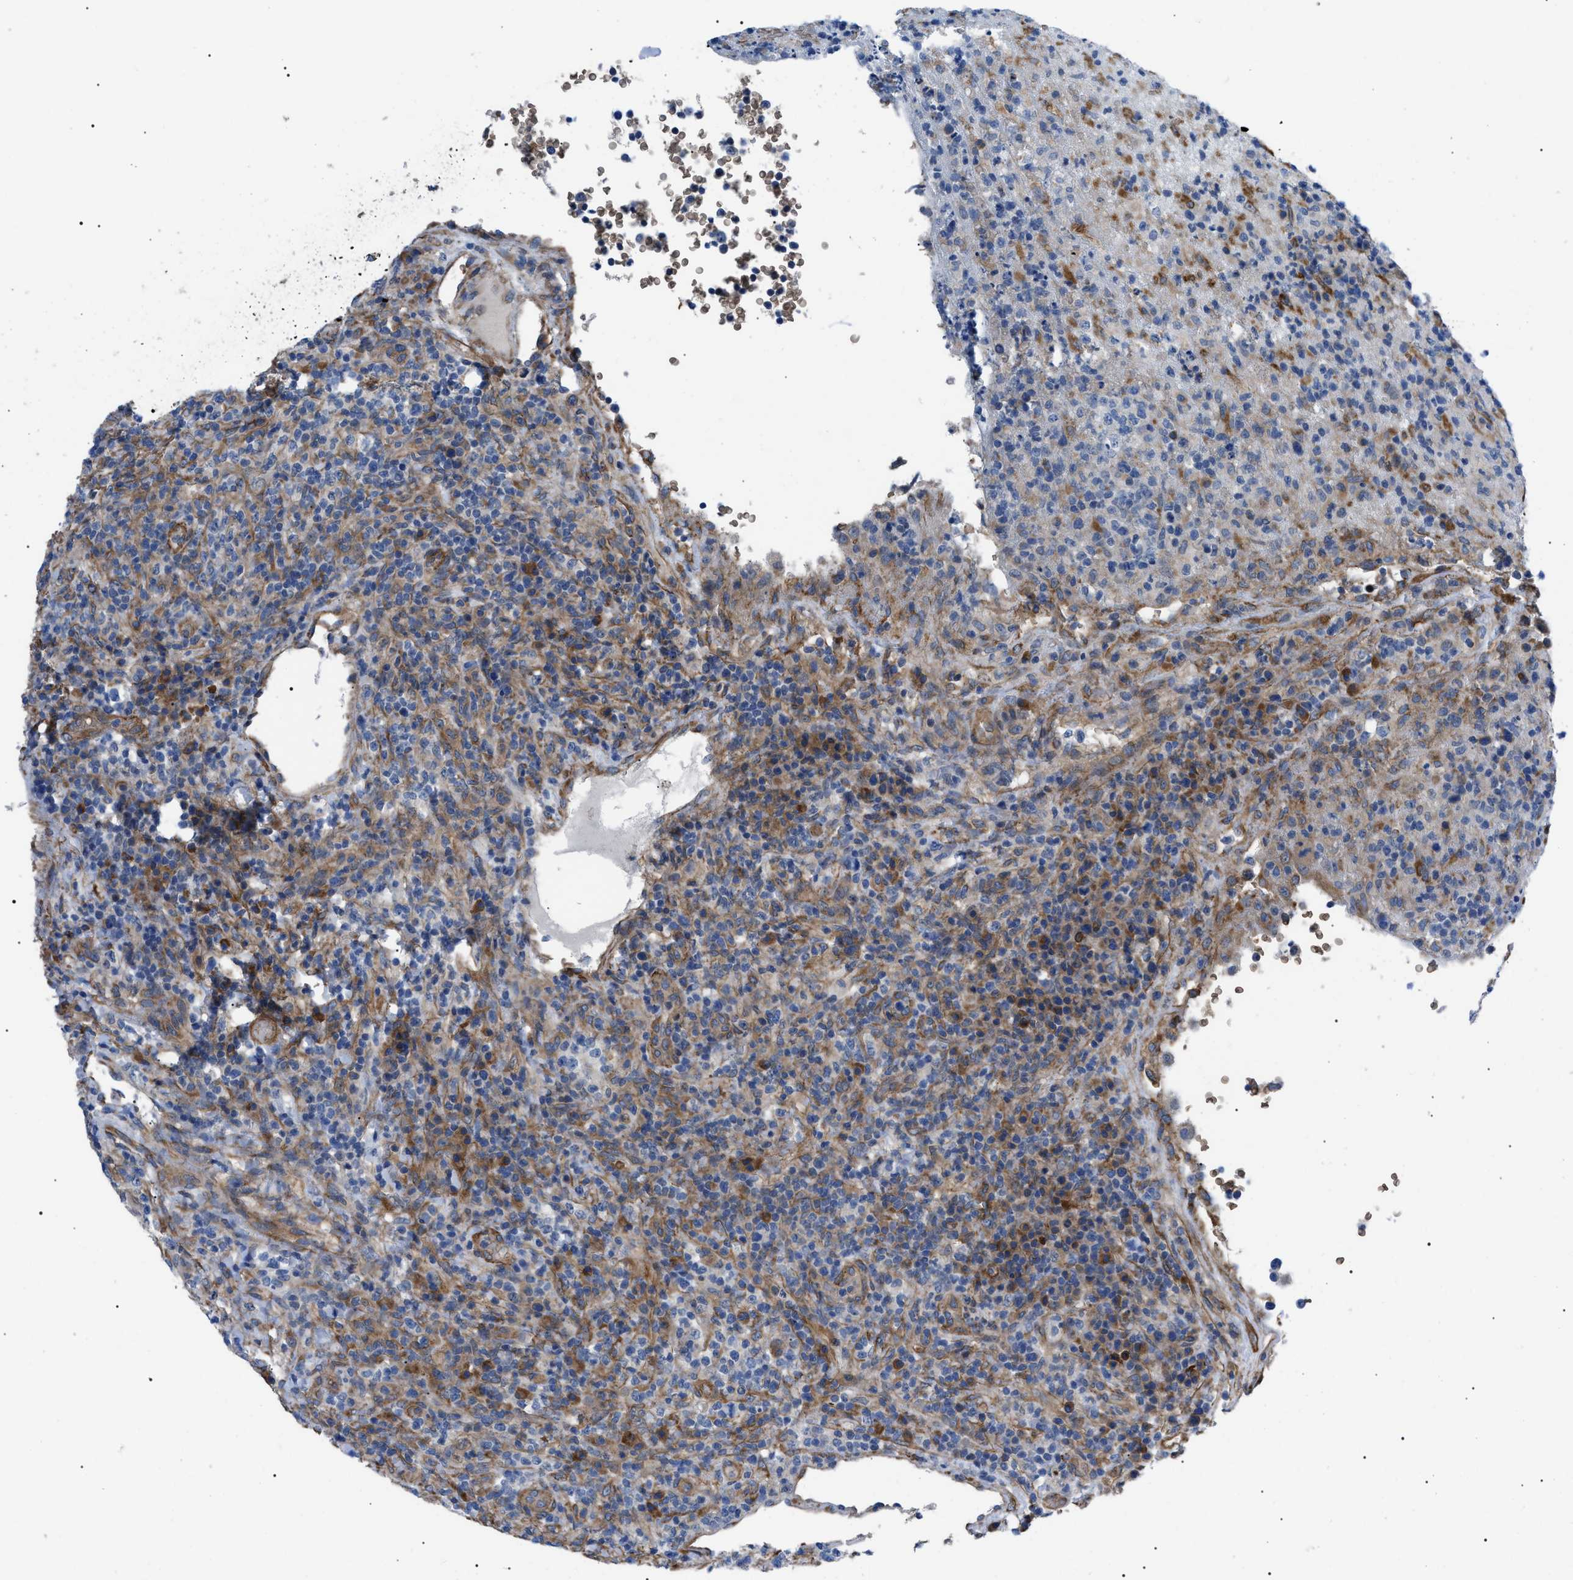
{"staining": {"intensity": "negative", "quantity": "none", "location": "none"}, "tissue": "lymphoma", "cell_type": "Tumor cells", "image_type": "cancer", "snomed": [{"axis": "morphology", "description": "Malignant lymphoma, non-Hodgkin's type, High grade"}, {"axis": "topography", "description": "Lymph node"}], "caption": "Tumor cells are negative for brown protein staining in high-grade malignant lymphoma, non-Hodgkin's type. The staining was performed using DAB (3,3'-diaminobenzidine) to visualize the protein expression in brown, while the nuclei were stained in blue with hematoxylin (Magnification: 20x).", "gene": "MYO10", "patient": {"sex": "female", "age": 76}}